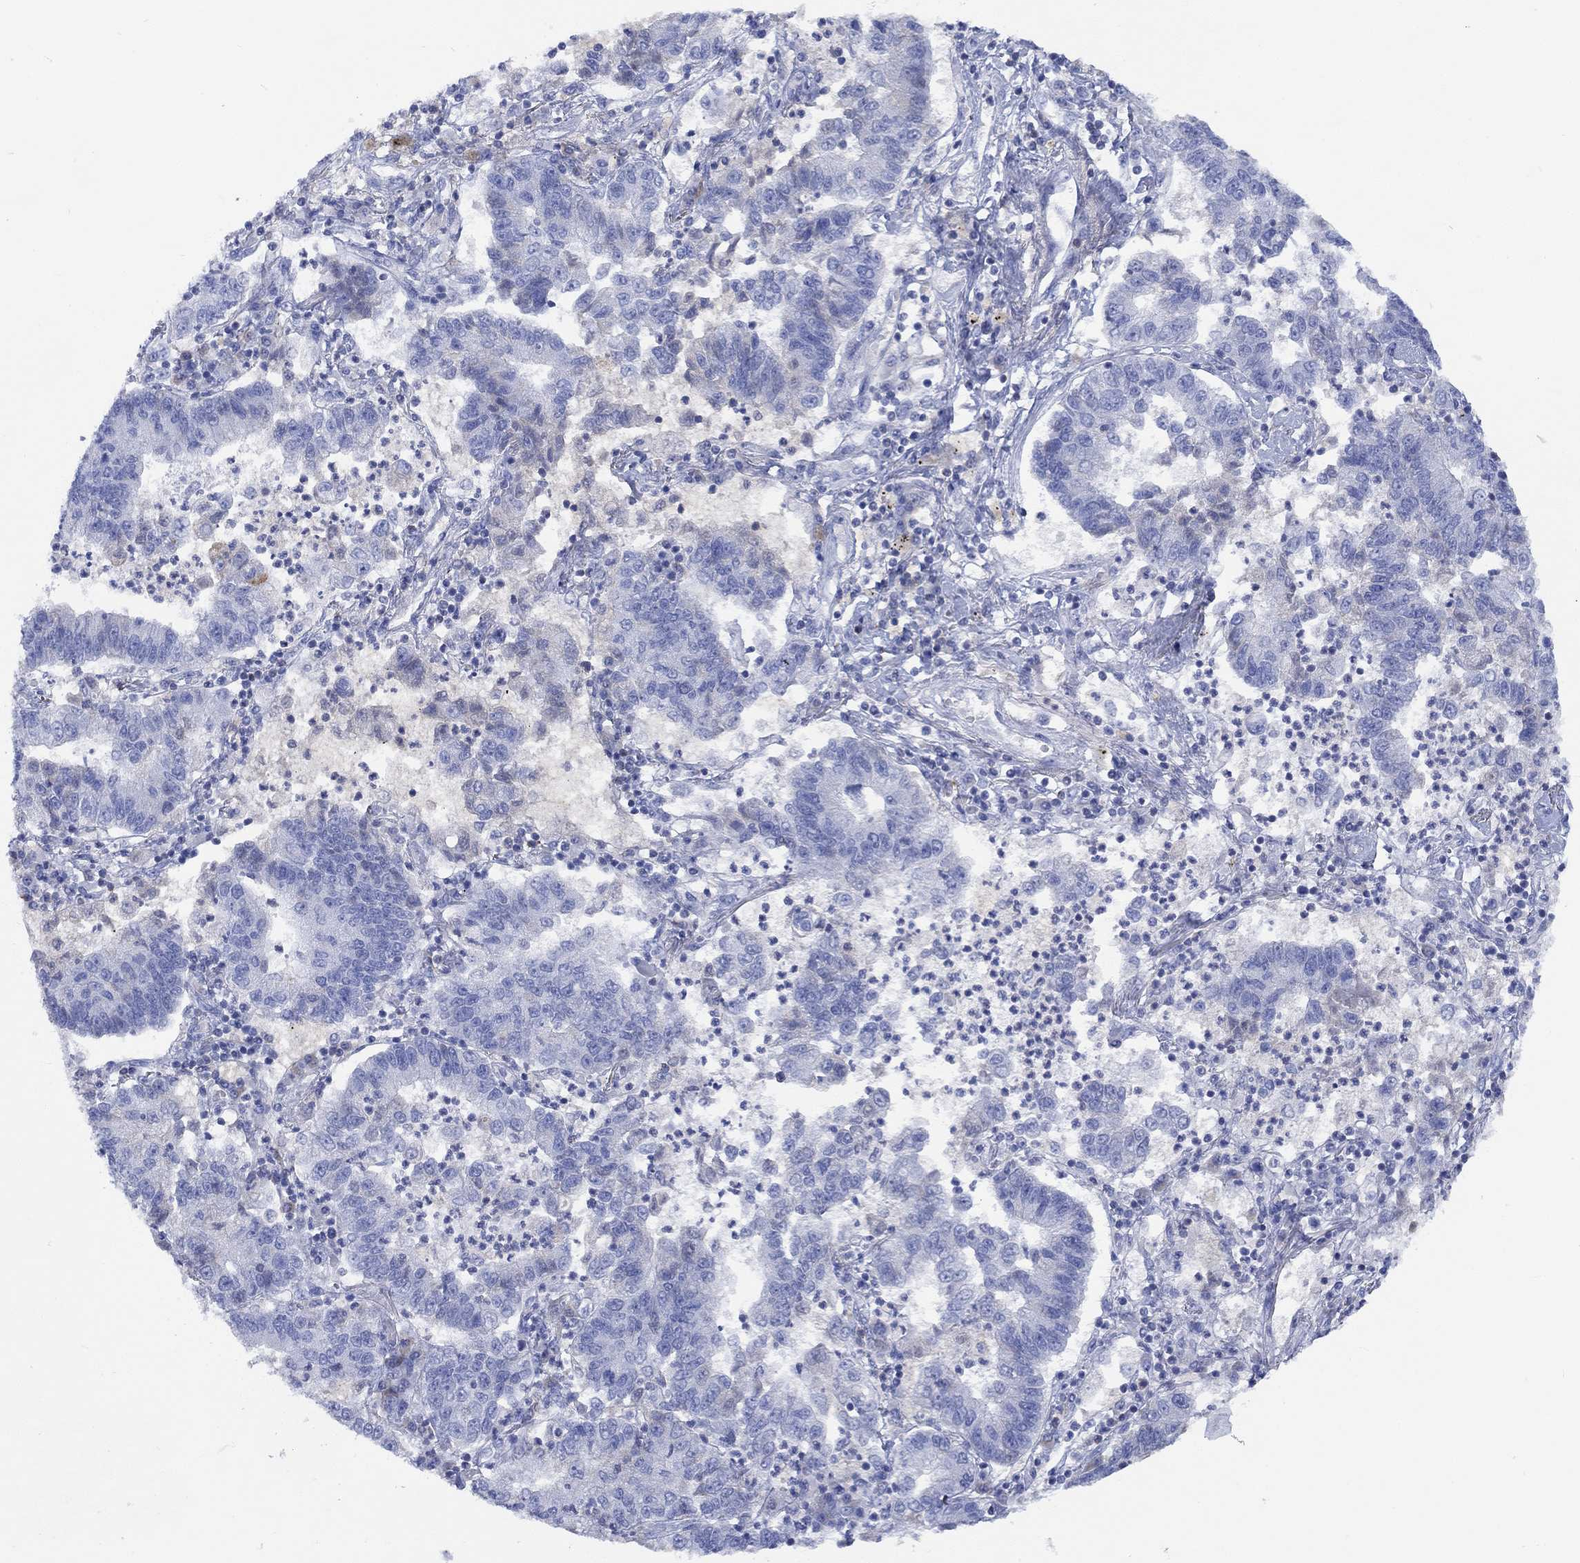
{"staining": {"intensity": "negative", "quantity": "none", "location": "none"}, "tissue": "lung cancer", "cell_type": "Tumor cells", "image_type": "cancer", "snomed": [{"axis": "morphology", "description": "Adenocarcinoma, NOS"}, {"axis": "topography", "description": "Lung"}], "caption": "Immunohistochemical staining of lung cancer shows no significant staining in tumor cells. The staining was performed using DAB to visualize the protein expression in brown, while the nuclei were stained in blue with hematoxylin (Magnification: 20x).", "gene": "GCM1", "patient": {"sex": "female", "age": 57}}